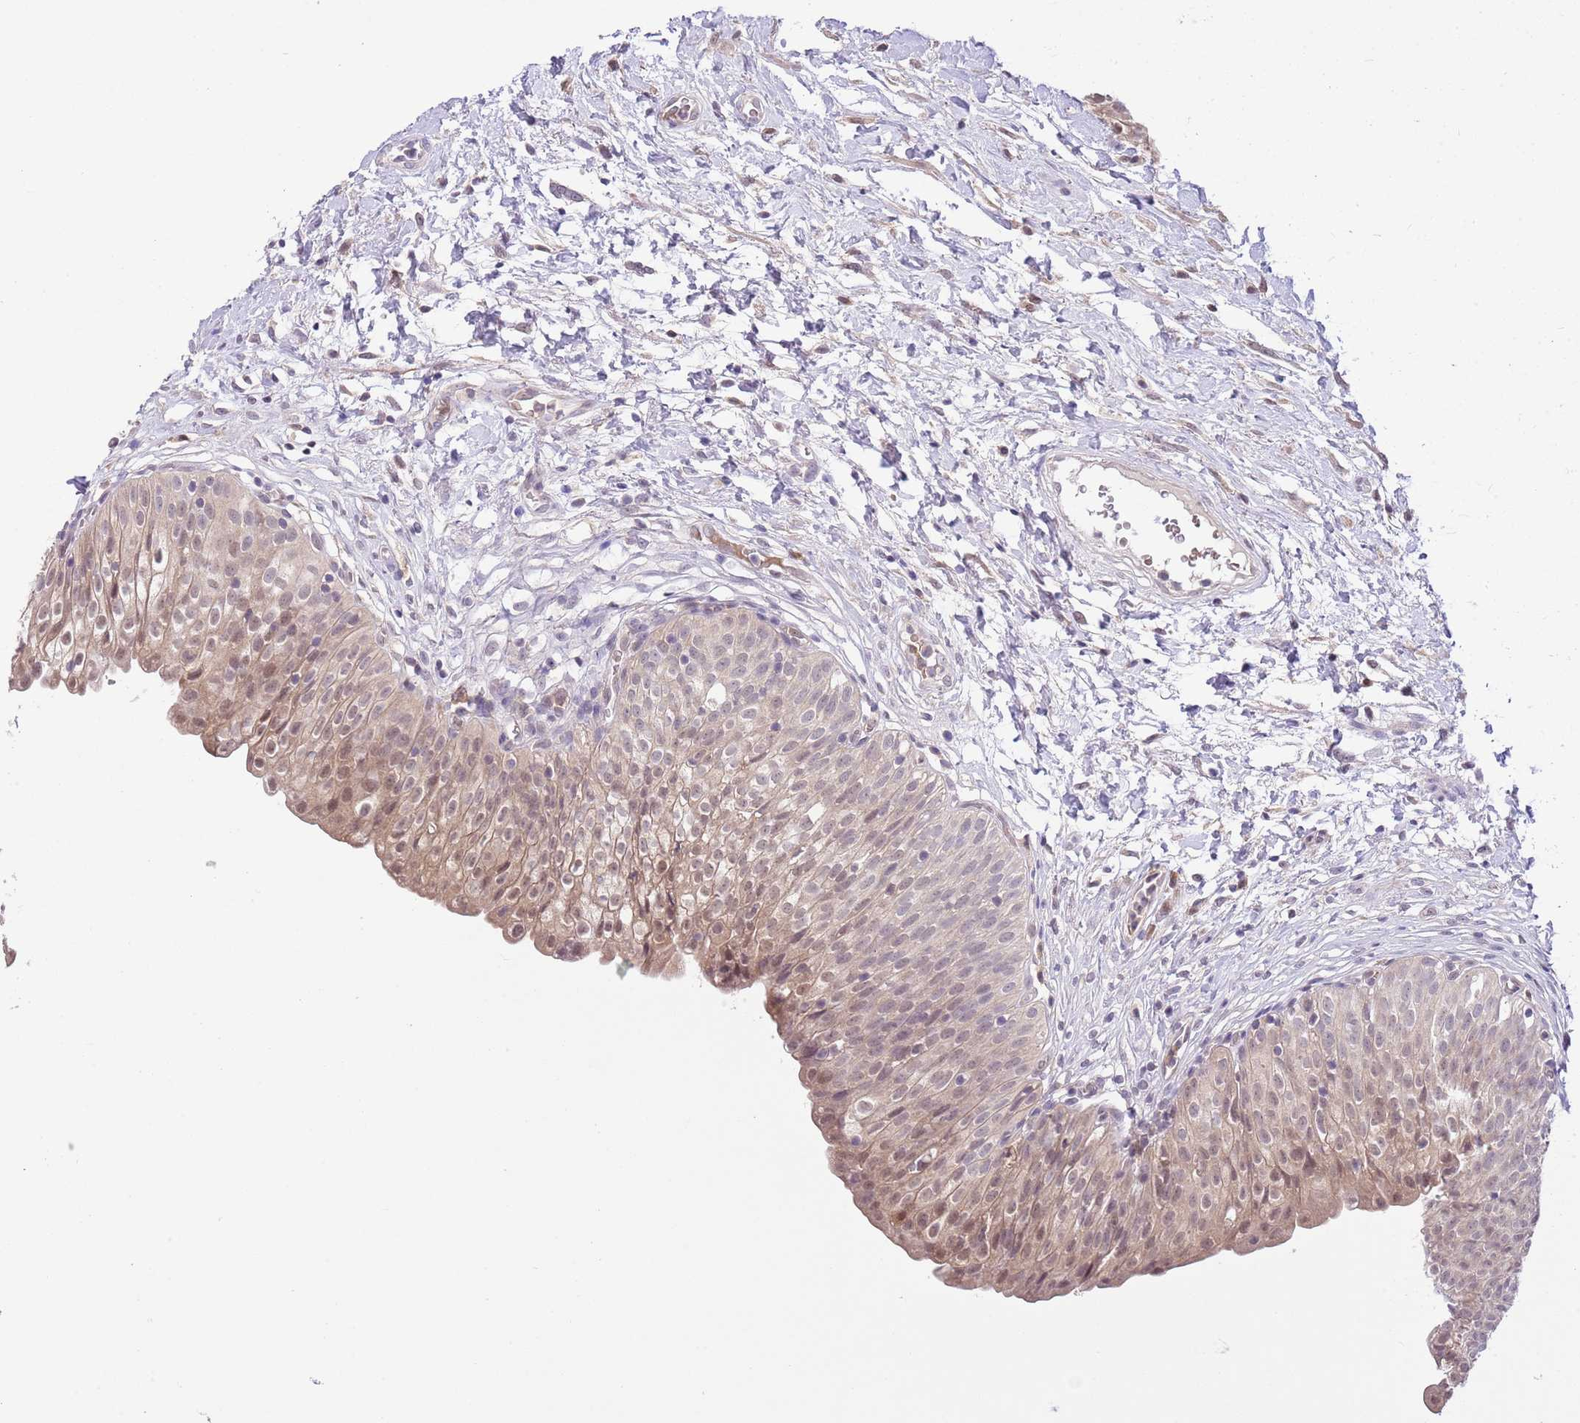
{"staining": {"intensity": "moderate", "quantity": "25%-75%", "location": "cytoplasmic/membranous,nuclear"}, "tissue": "urinary bladder", "cell_type": "Urothelial cells", "image_type": "normal", "snomed": [{"axis": "morphology", "description": "Normal tissue, NOS"}, {"axis": "topography", "description": "Urinary bladder"}], "caption": "Immunohistochemistry (DAB (3,3'-diaminobenzidine)) staining of benign urinary bladder shows moderate cytoplasmic/membranous,nuclear protein positivity in about 25%-75% of urothelial cells.", "gene": "GALK2", "patient": {"sex": "male", "age": 55}}